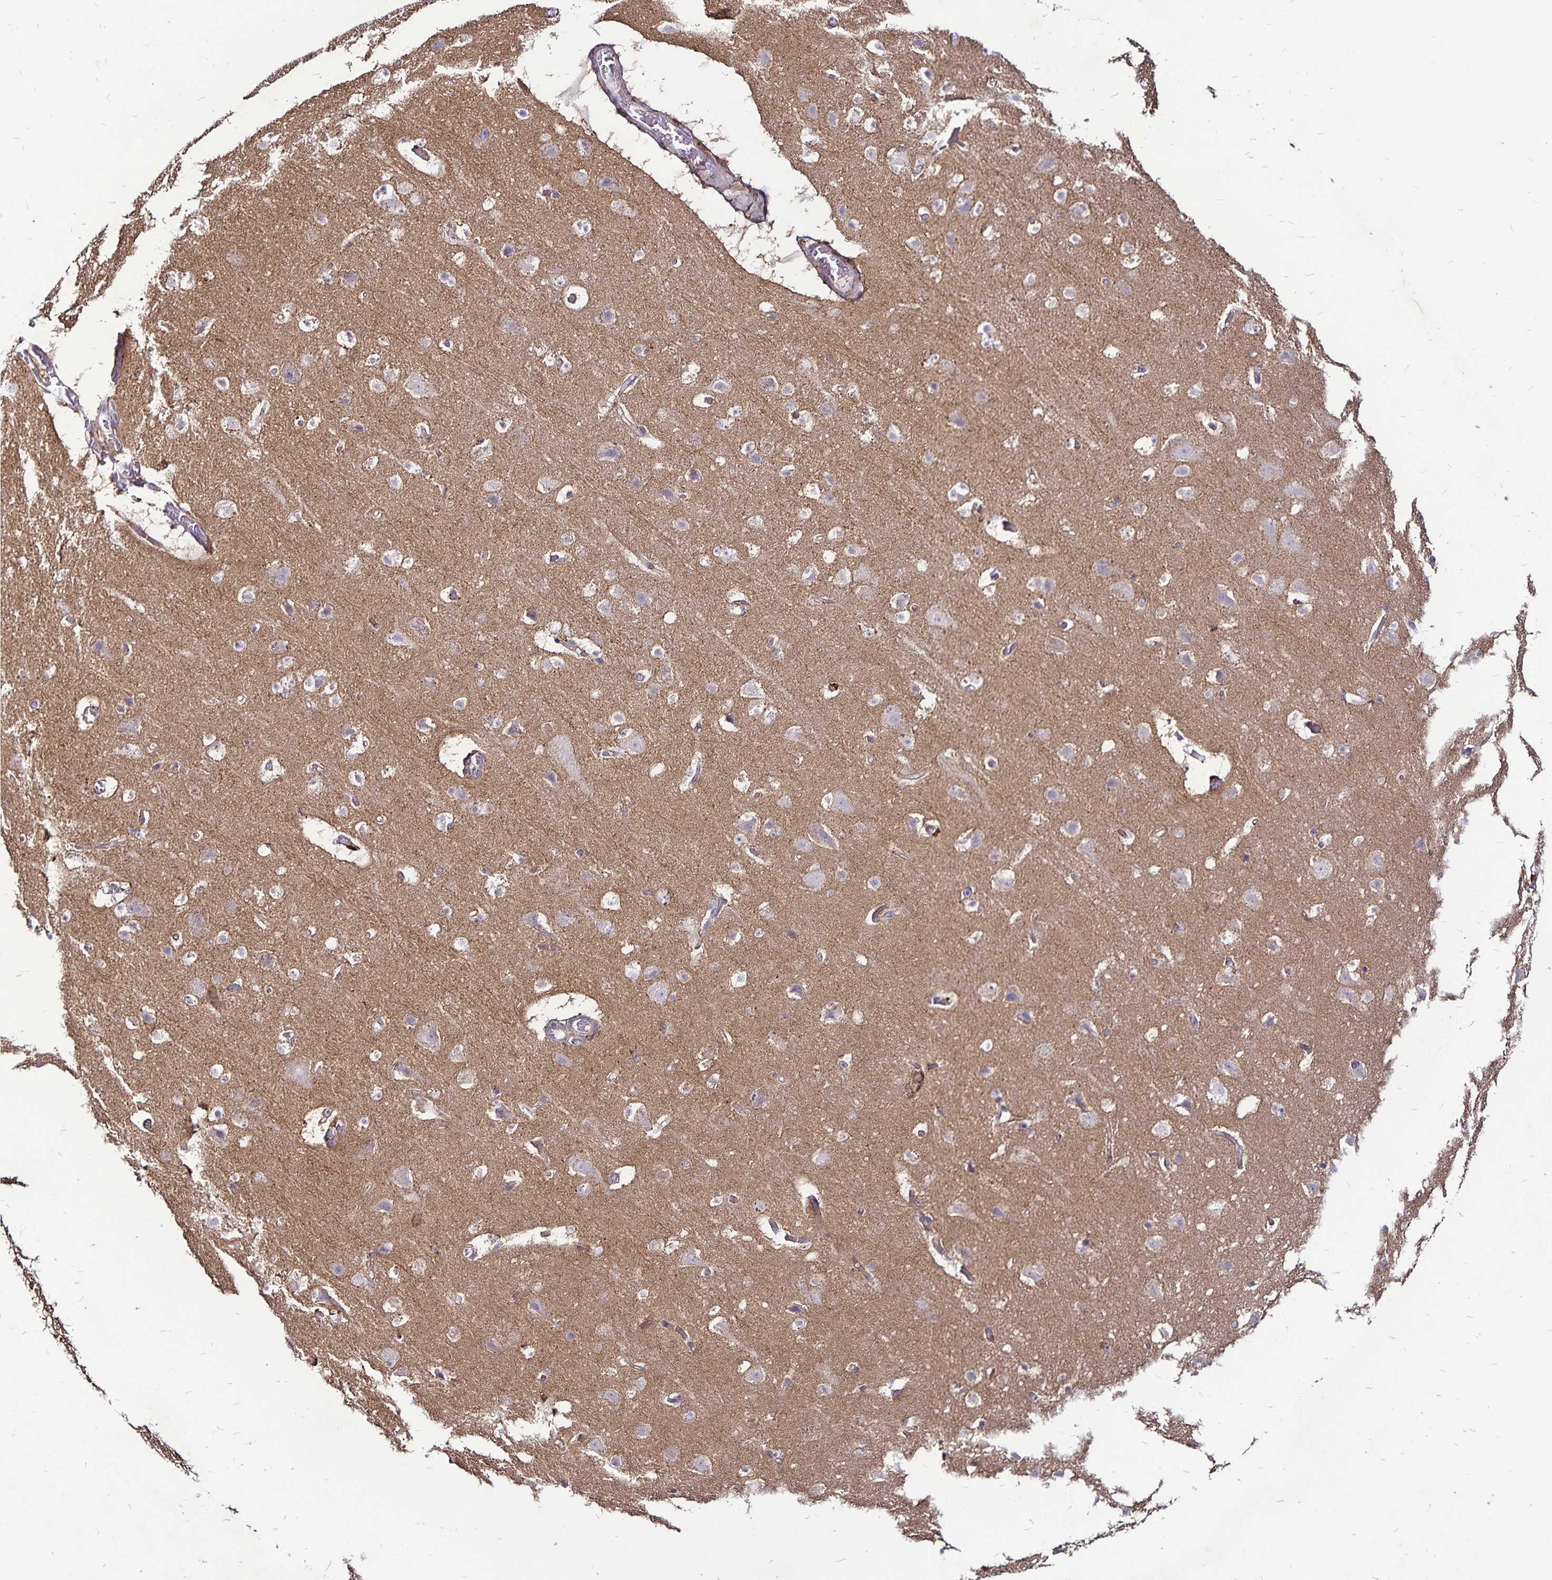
{"staining": {"intensity": "moderate", "quantity": "<25%", "location": "cytoplasmic/membranous"}, "tissue": "cerebral cortex", "cell_type": "Endothelial cells", "image_type": "normal", "snomed": [{"axis": "morphology", "description": "Normal tissue, NOS"}, {"axis": "topography", "description": "Cerebral cortex"}], "caption": "The histopathology image shows a brown stain indicating the presence of a protein in the cytoplasmic/membranous of endothelial cells in cerebral cortex.", "gene": "GNG12", "patient": {"sex": "female", "age": 42}}